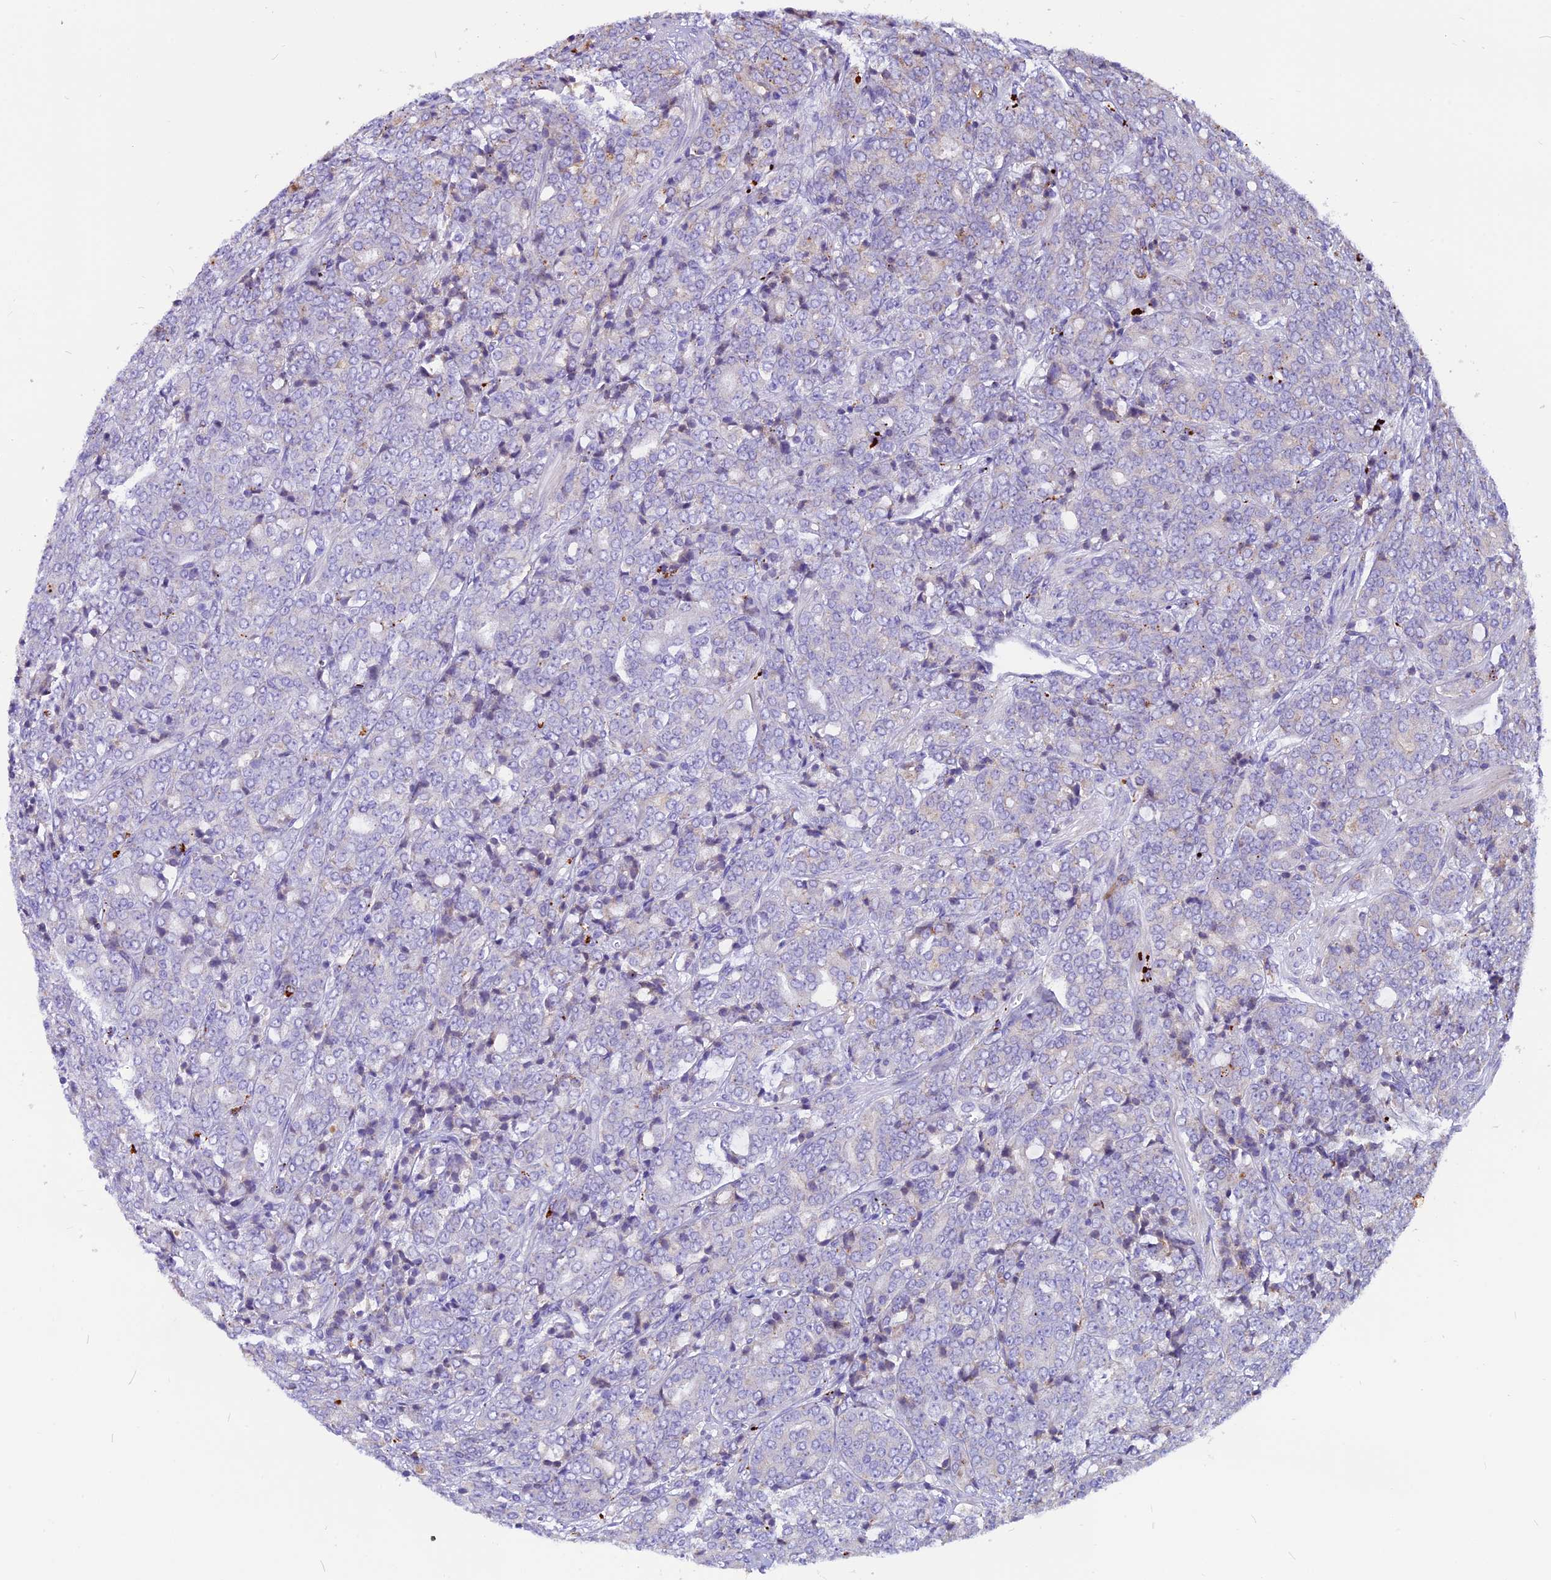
{"staining": {"intensity": "negative", "quantity": "none", "location": "none"}, "tissue": "prostate cancer", "cell_type": "Tumor cells", "image_type": "cancer", "snomed": [{"axis": "morphology", "description": "Adenocarcinoma, High grade"}, {"axis": "topography", "description": "Prostate"}], "caption": "A high-resolution image shows immunohistochemistry (IHC) staining of prostate cancer, which displays no significant expression in tumor cells. (Brightfield microscopy of DAB (3,3'-diaminobenzidine) immunohistochemistry at high magnification).", "gene": "THRSP", "patient": {"sex": "male", "age": 62}}